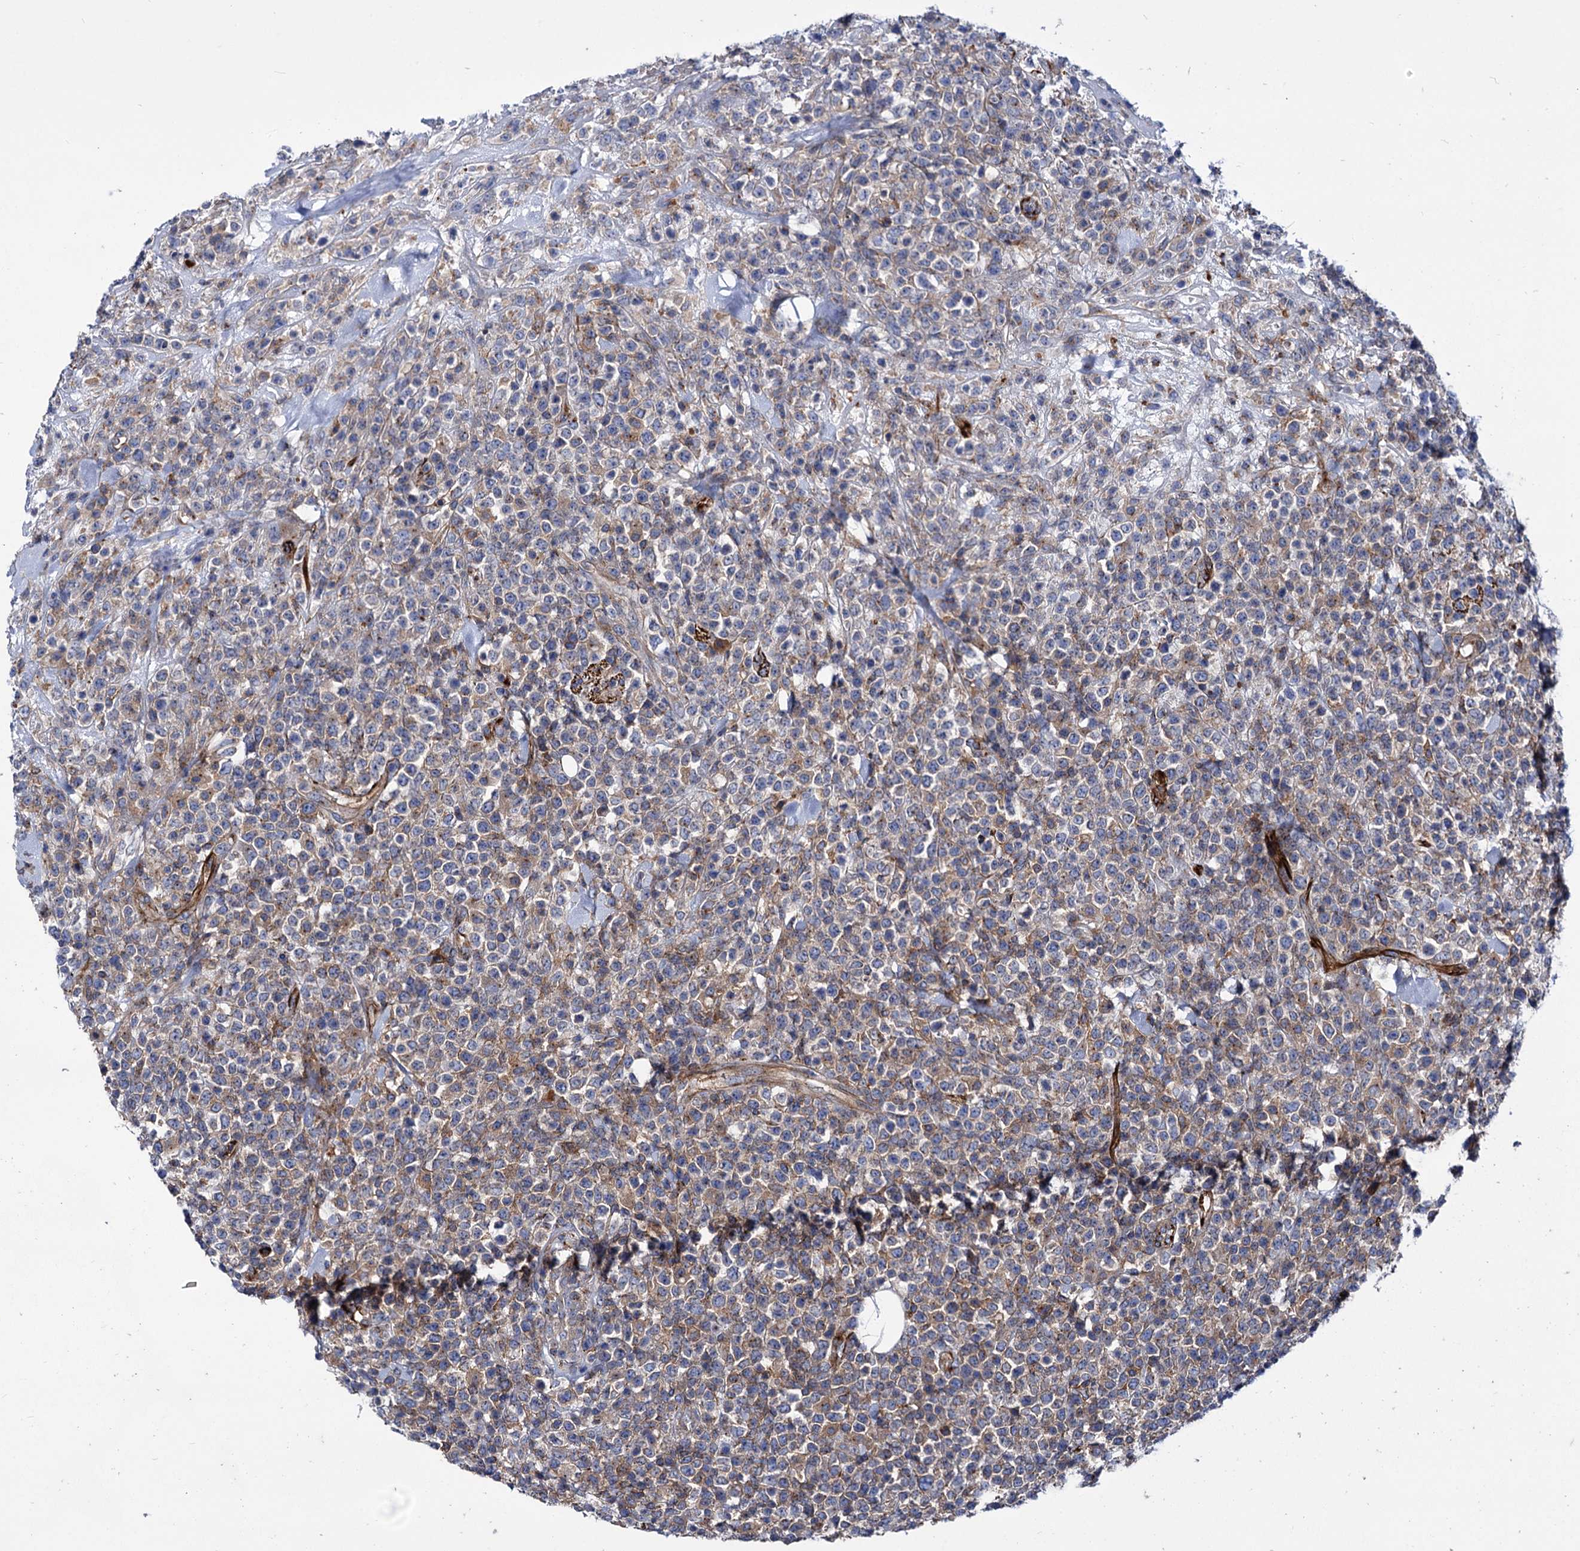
{"staining": {"intensity": "weak", "quantity": ">75%", "location": "cytoplasmic/membranous"}, "tissue": "lymphoma", "cell_type": "Tumor cells", "image_type": "cancer", "snomed": [{"axis": "morphology", "description": "Malignant lymphoma, non-Hodgkin's type, High grade"}, {"axis": "topography", "description": "Colon"}], "caption": "Lymphoma stained with a protein marker reveals weak staining in tumor cells.", "gene": "AXL", "patient": {"sex": "female", "age": 53}}